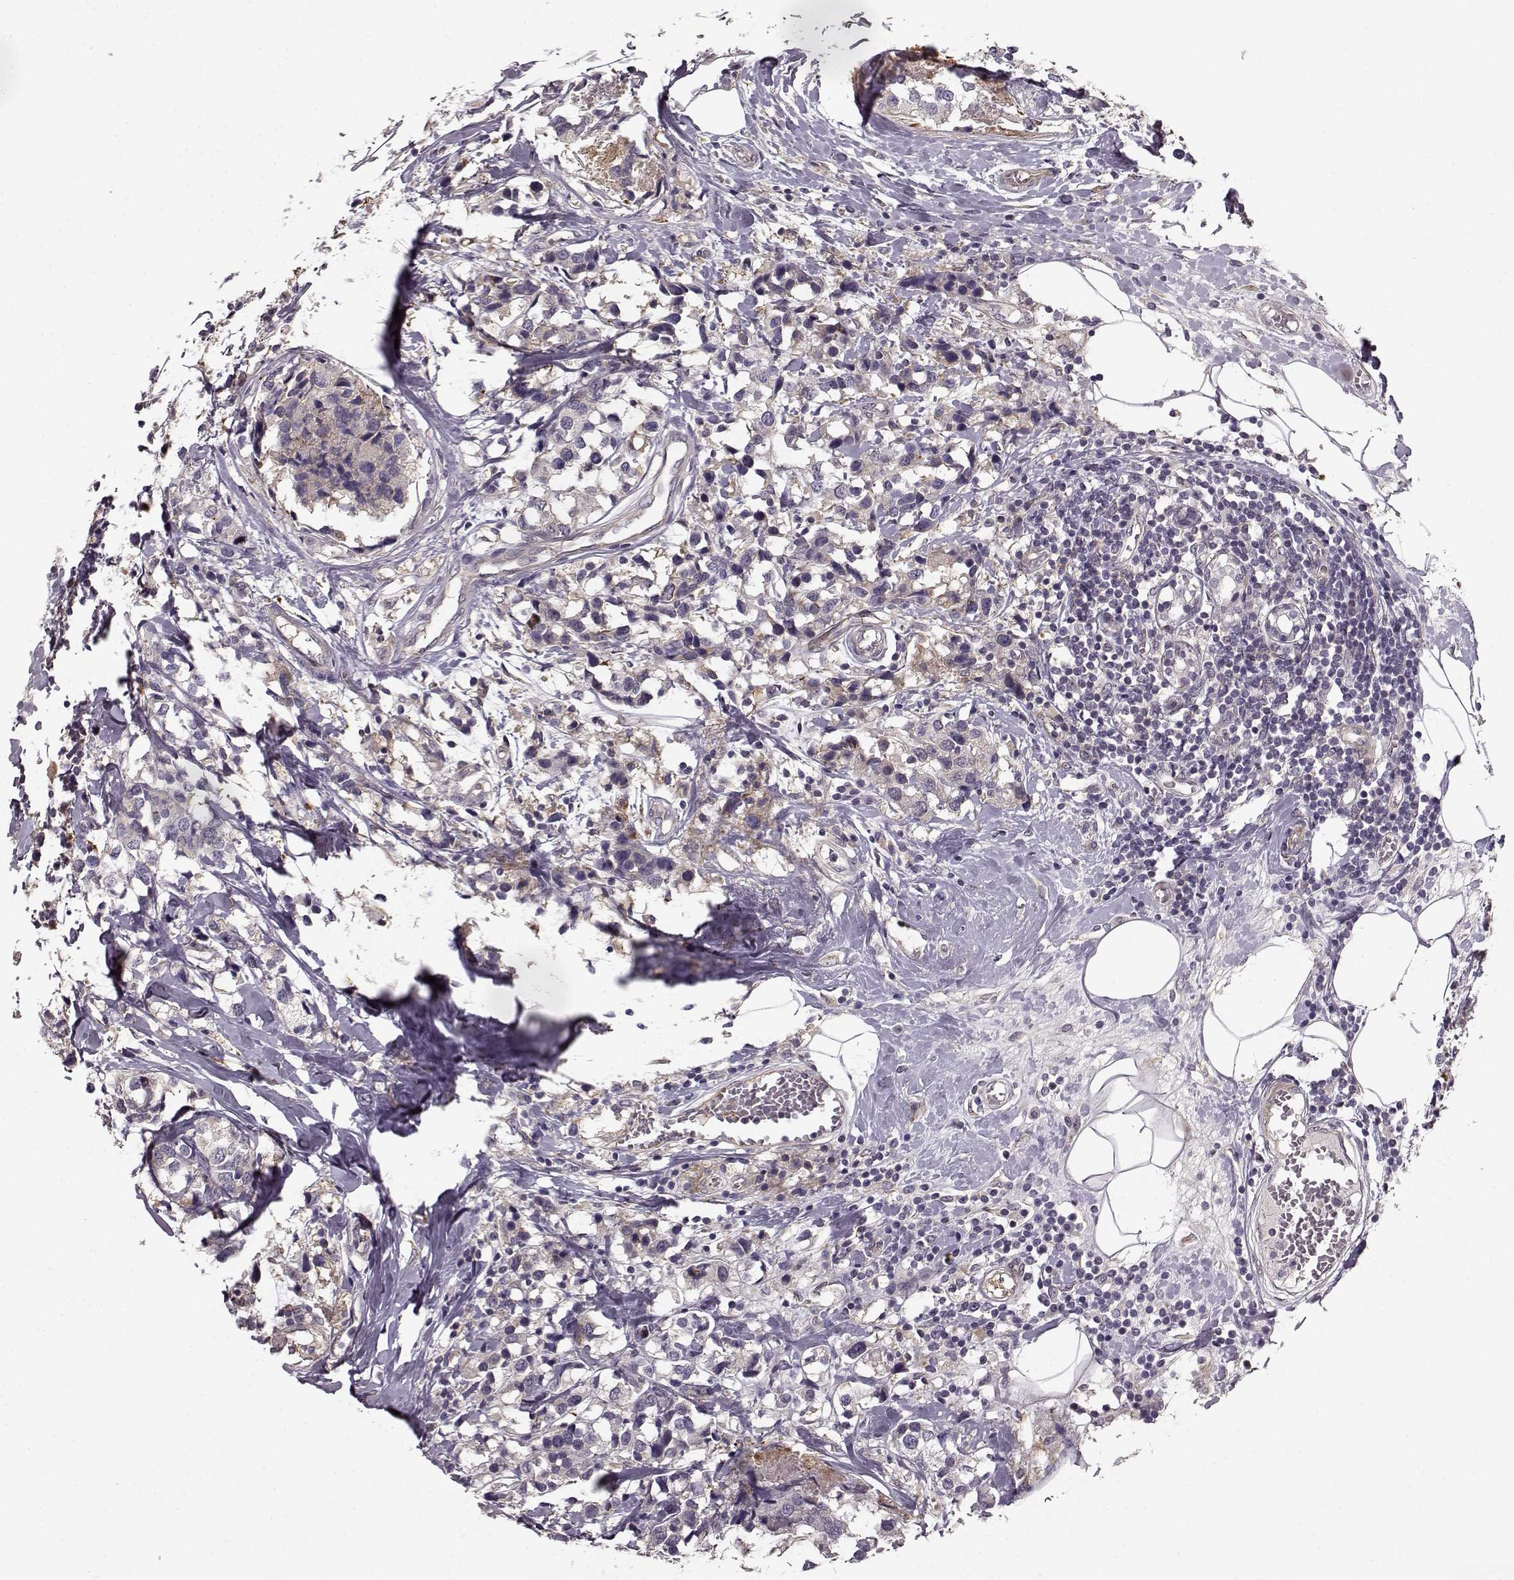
{"staining": {"intensity": "negative", "quantity": "none", "location": "none"}, "tissue": "breast cancer", "cell_type": "Tumor cells", "image_type": "cancer", "snomed": [{"axis": "morphology", "description": "Lobular carcinoma"}, {"axis": "topography", "description": "Breast"}], "caption": "There is no significant expression in tumor cells of breast lobular carcinoma.", "gene": "MTR", "patient": {"sex": "female", "age": 59}}